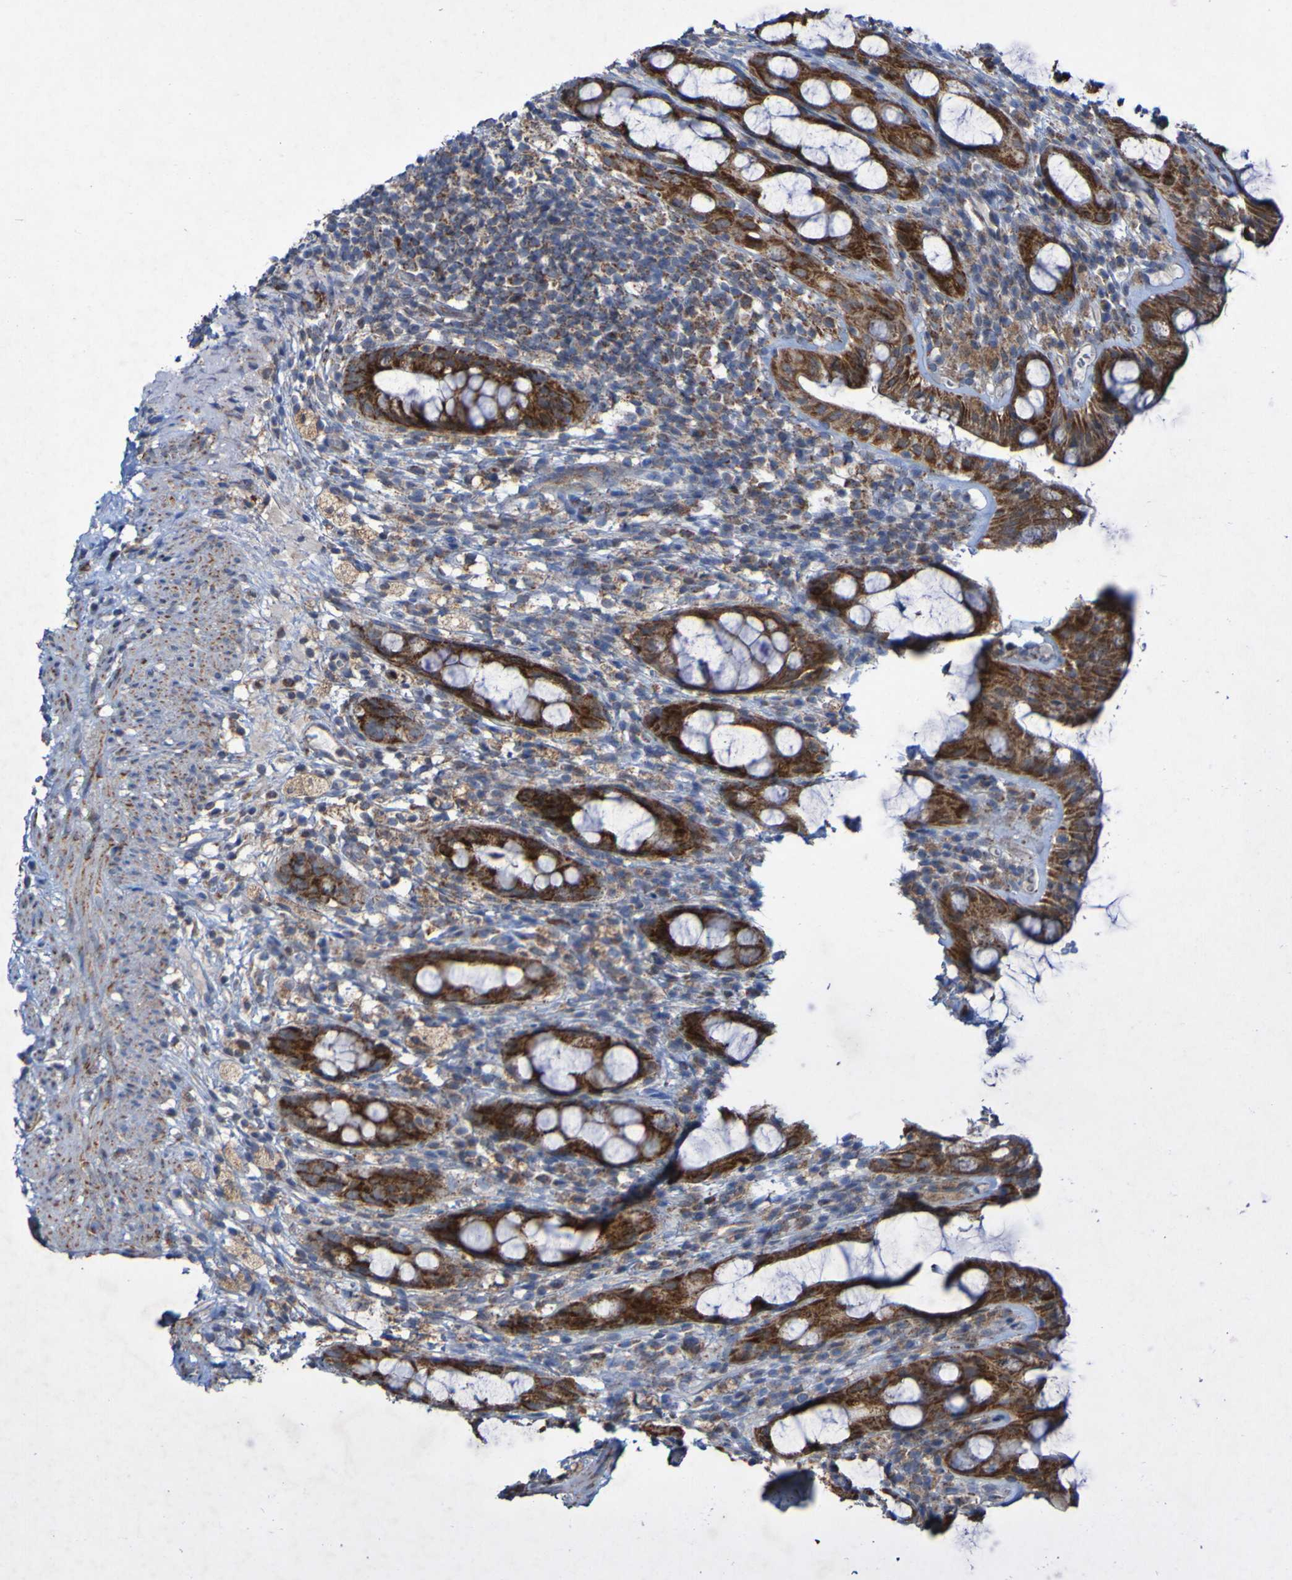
{"staining": {"intensity": "strong", "quantity": ">75%", "location": "cytoplasmic/membranous"}, "tissue": "rectum", "cell_type": "Glandular cells", "image_type": "normal", "snomed": [{"axis": "morphology", "description": "Normal tissue, NOS"}, {"axis": "topography", "description": "Rectum"}], "caption": "Protein expression by IHC exhibits strong cytoplasmic/membranous expression in about >75% of glandular cells in benign rectum. The staining was performed using DAB (3,3'-diaminobenzidine), with brown indicating positive protein expression. Nuclei are stained blue with hematoxylin.", "gene": "CCDC51", "patient": {"sex": "male", "age": 44}}